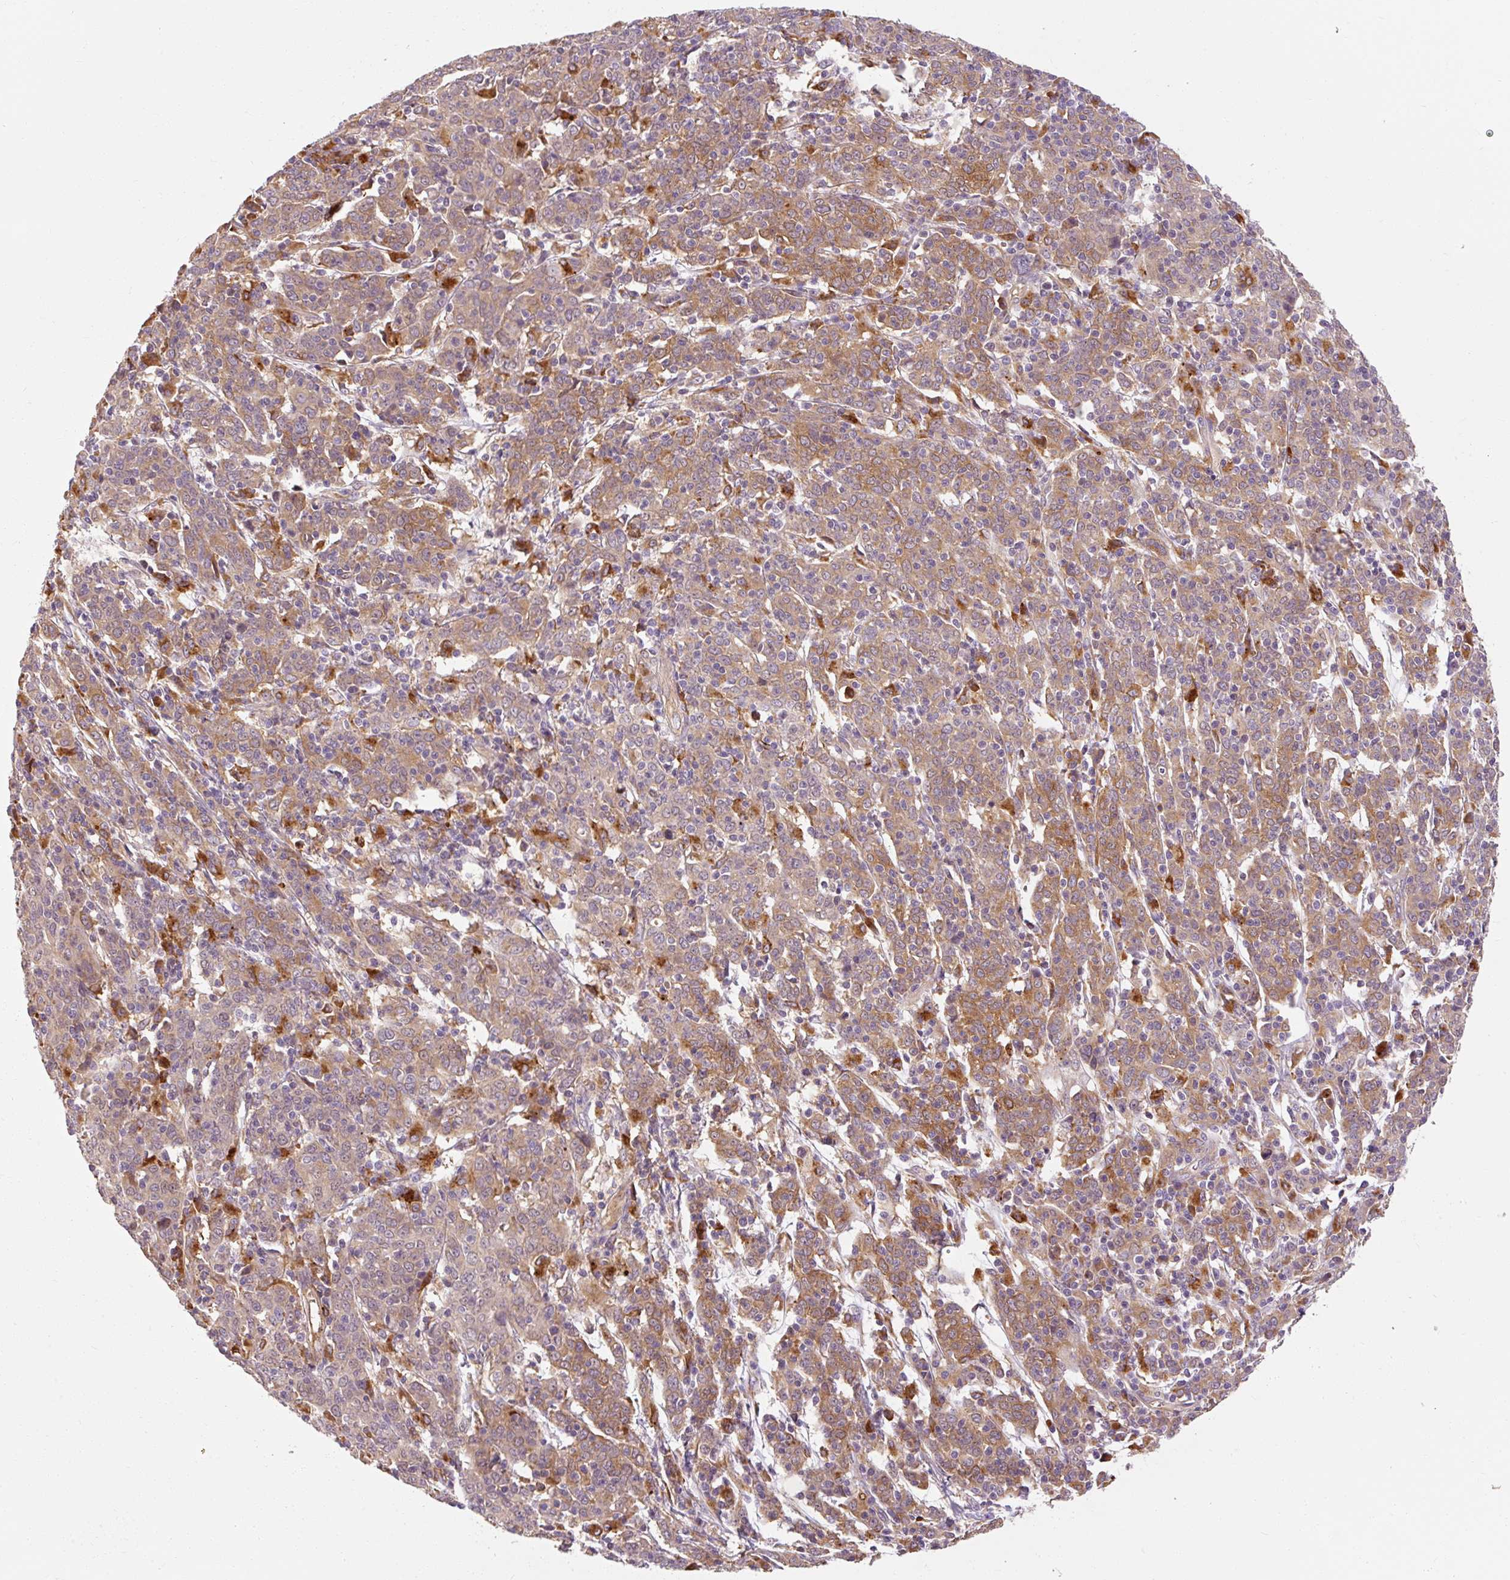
{"staining": {"intensity": "moderate", "quantity": ">75%", "location": "cytoplasmic/membranous"}, "tissue": "cervical cancer", "cell_type": "Tumor cells", "image_type": "cancer", "snomed": [{"axis": "morphology", "description": "Squamous cell carcinoma, NOS"}, {"axis": "topography", "description": "Cervix"}], "caption": "Cervical squamous cell carcinoma stained for a protein (brown) reveals moderate cytoplasmic/membranous positive expression in about >75% of tumor cells.", "gene": "TBC1D4", "patient": {"sex": "female", "age": 67}}